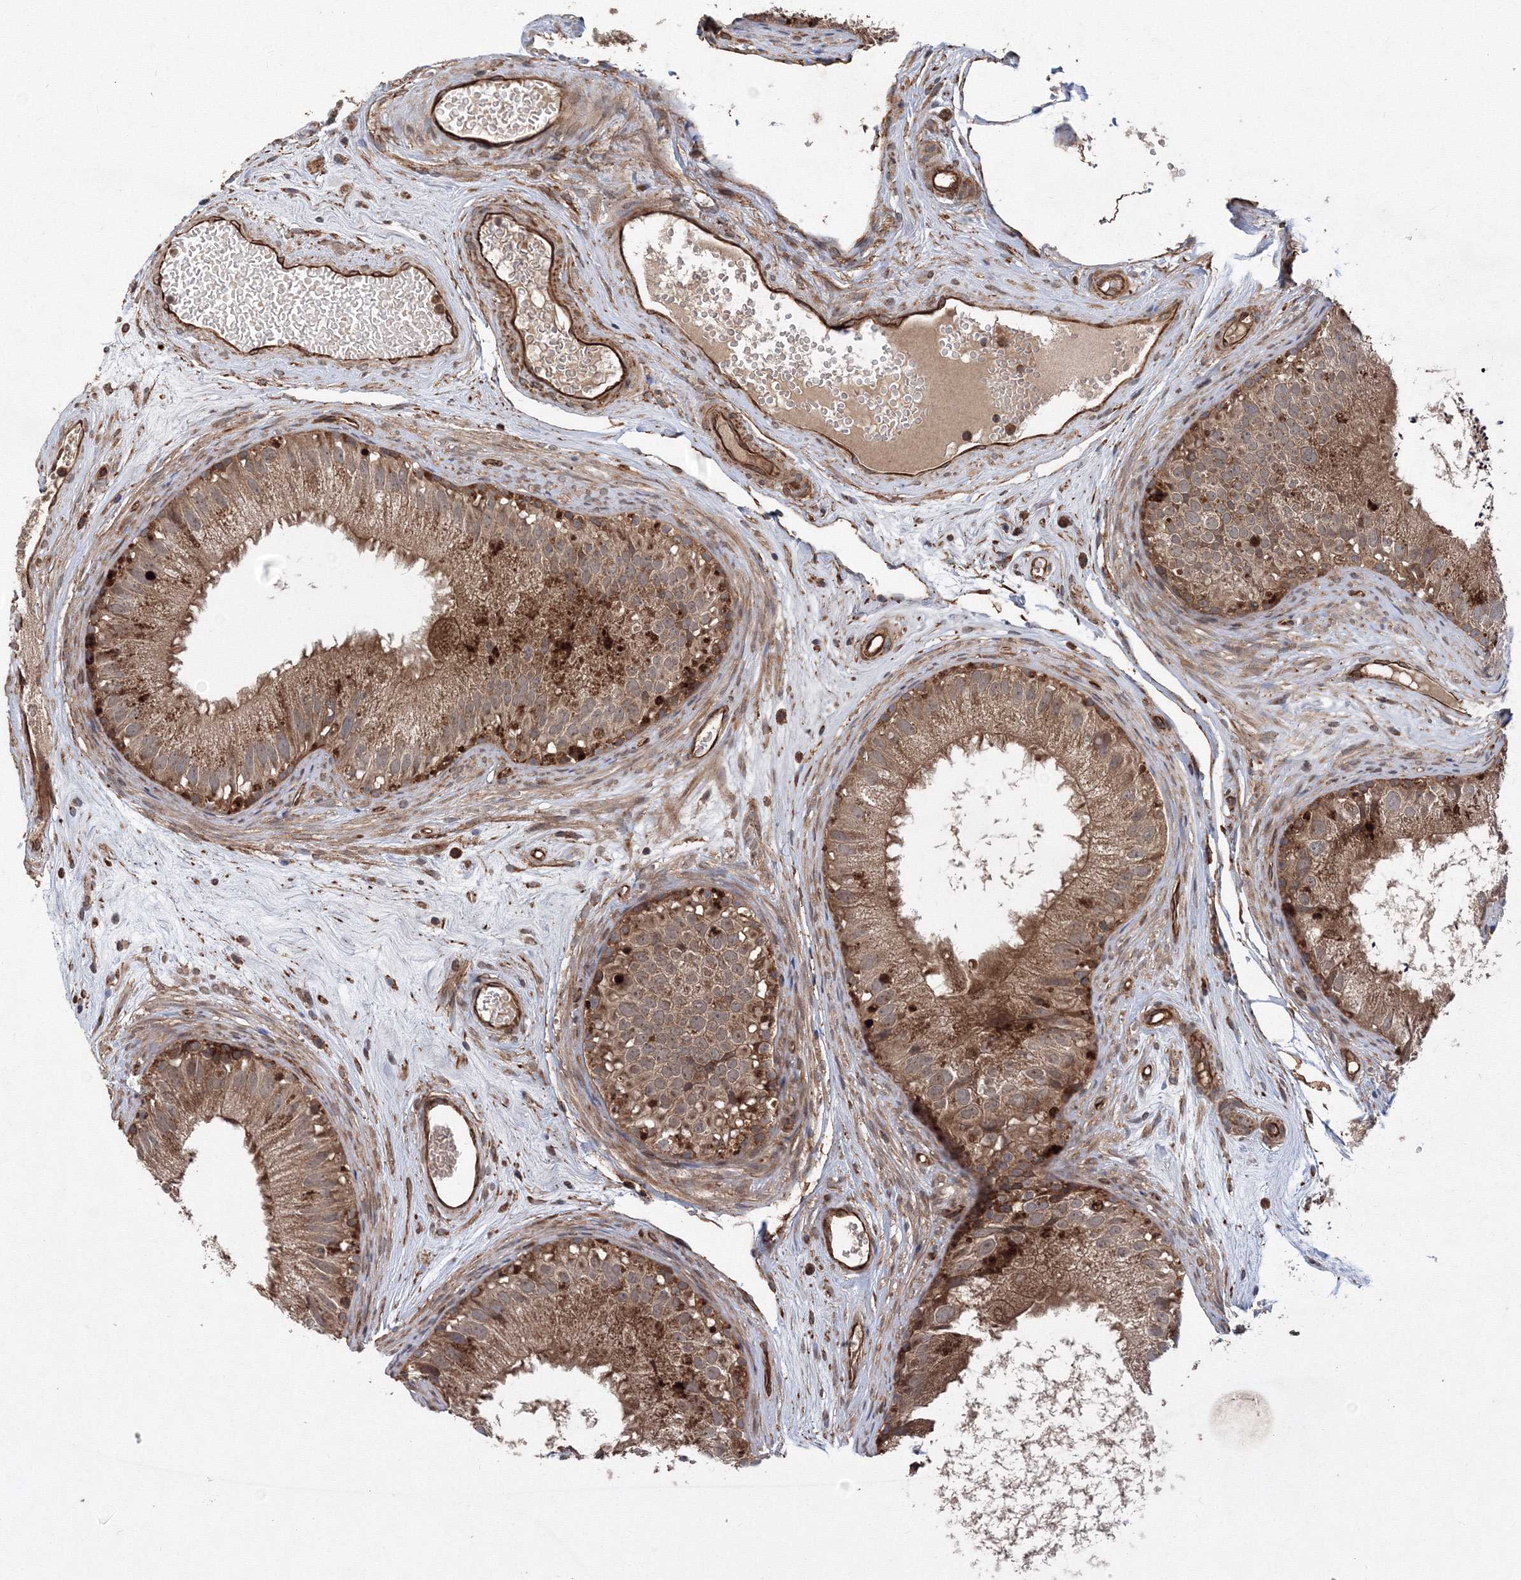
{"staining": {"intensity": "moderate", "quantity": ">75%", "location": "cytoplasmic/membranous"}, "tissue": "epididymis", "cell_type": "Glandular cells", "image_type": "normal", "snomed": [{"axis": "morphology", "description": "Normal tissue, NOS"}, {"axis": "topography", "description": "Epididymis"}], "caption": "Epididymis stained with a brown dye reveals moderate cytoplasmic/membranous positive staining in about >75% of glandular cells.", "gene": "ATG3", "patient": {"sex": "male", "age": 77}}